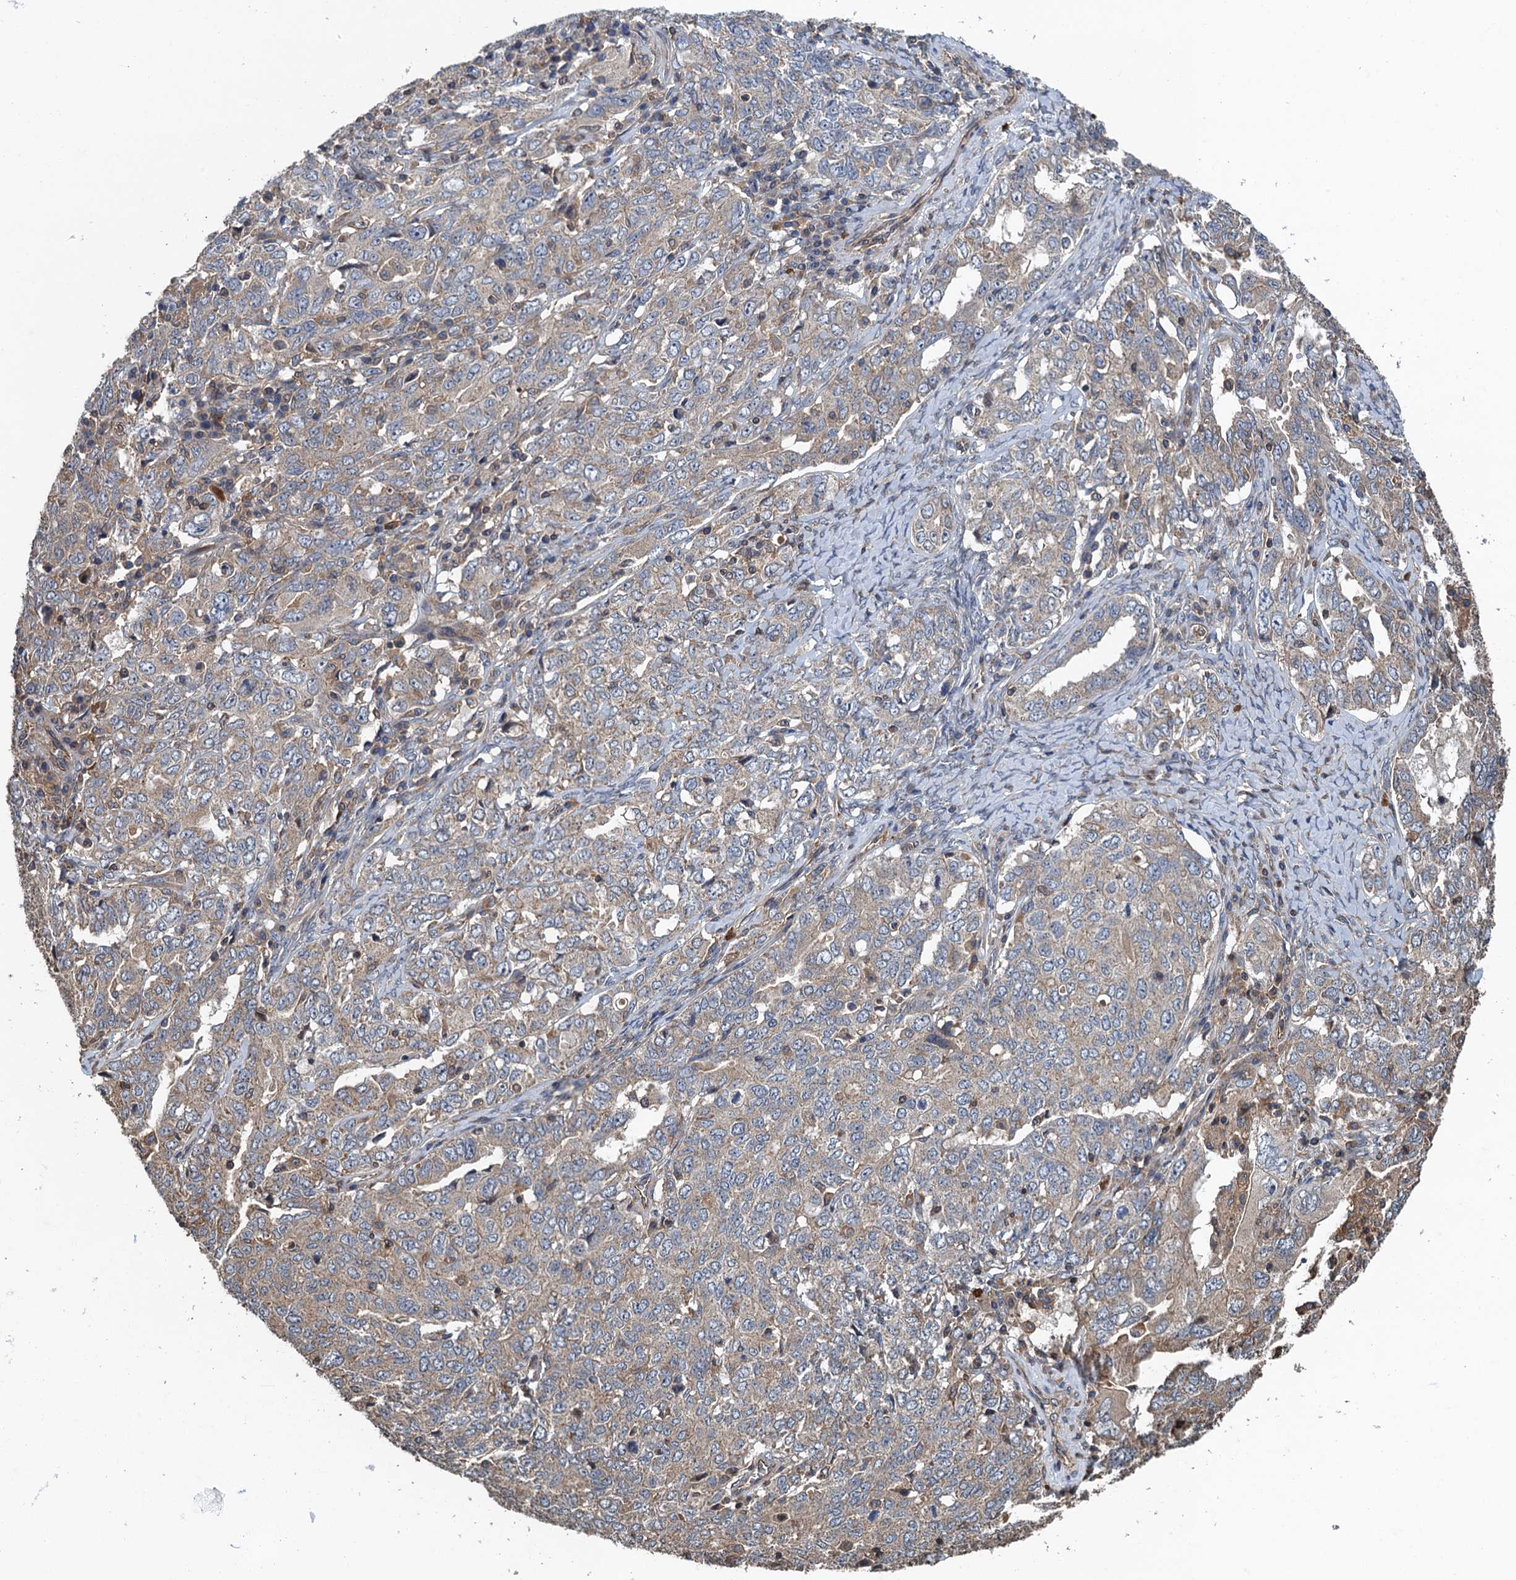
{"staining": {"intensity": "weak", "quantity": ">75%", "location": "cytoplasmic/membranous"}, "tissue": "ovarian cancer", "cell_type": "Tumor cells", "image_type": "cancer", "snomed": [{"axis": "morphology", "description": "Carcinoma, endometroid"}, {"axis": "topography", "description": "Ovary"}], "caption": "Ovarian cancer (endometroid carcinoma) tissue demonstrates weak cytoplasmic/membranous expression in approximately >75% of tumor cells (DAB (3,3'-diaminobenzidine) IHC, brown staining for protein, blue staining for nuclei).", "gene": "BORCS5", "patient": {"sex": "female", "age": 62}}